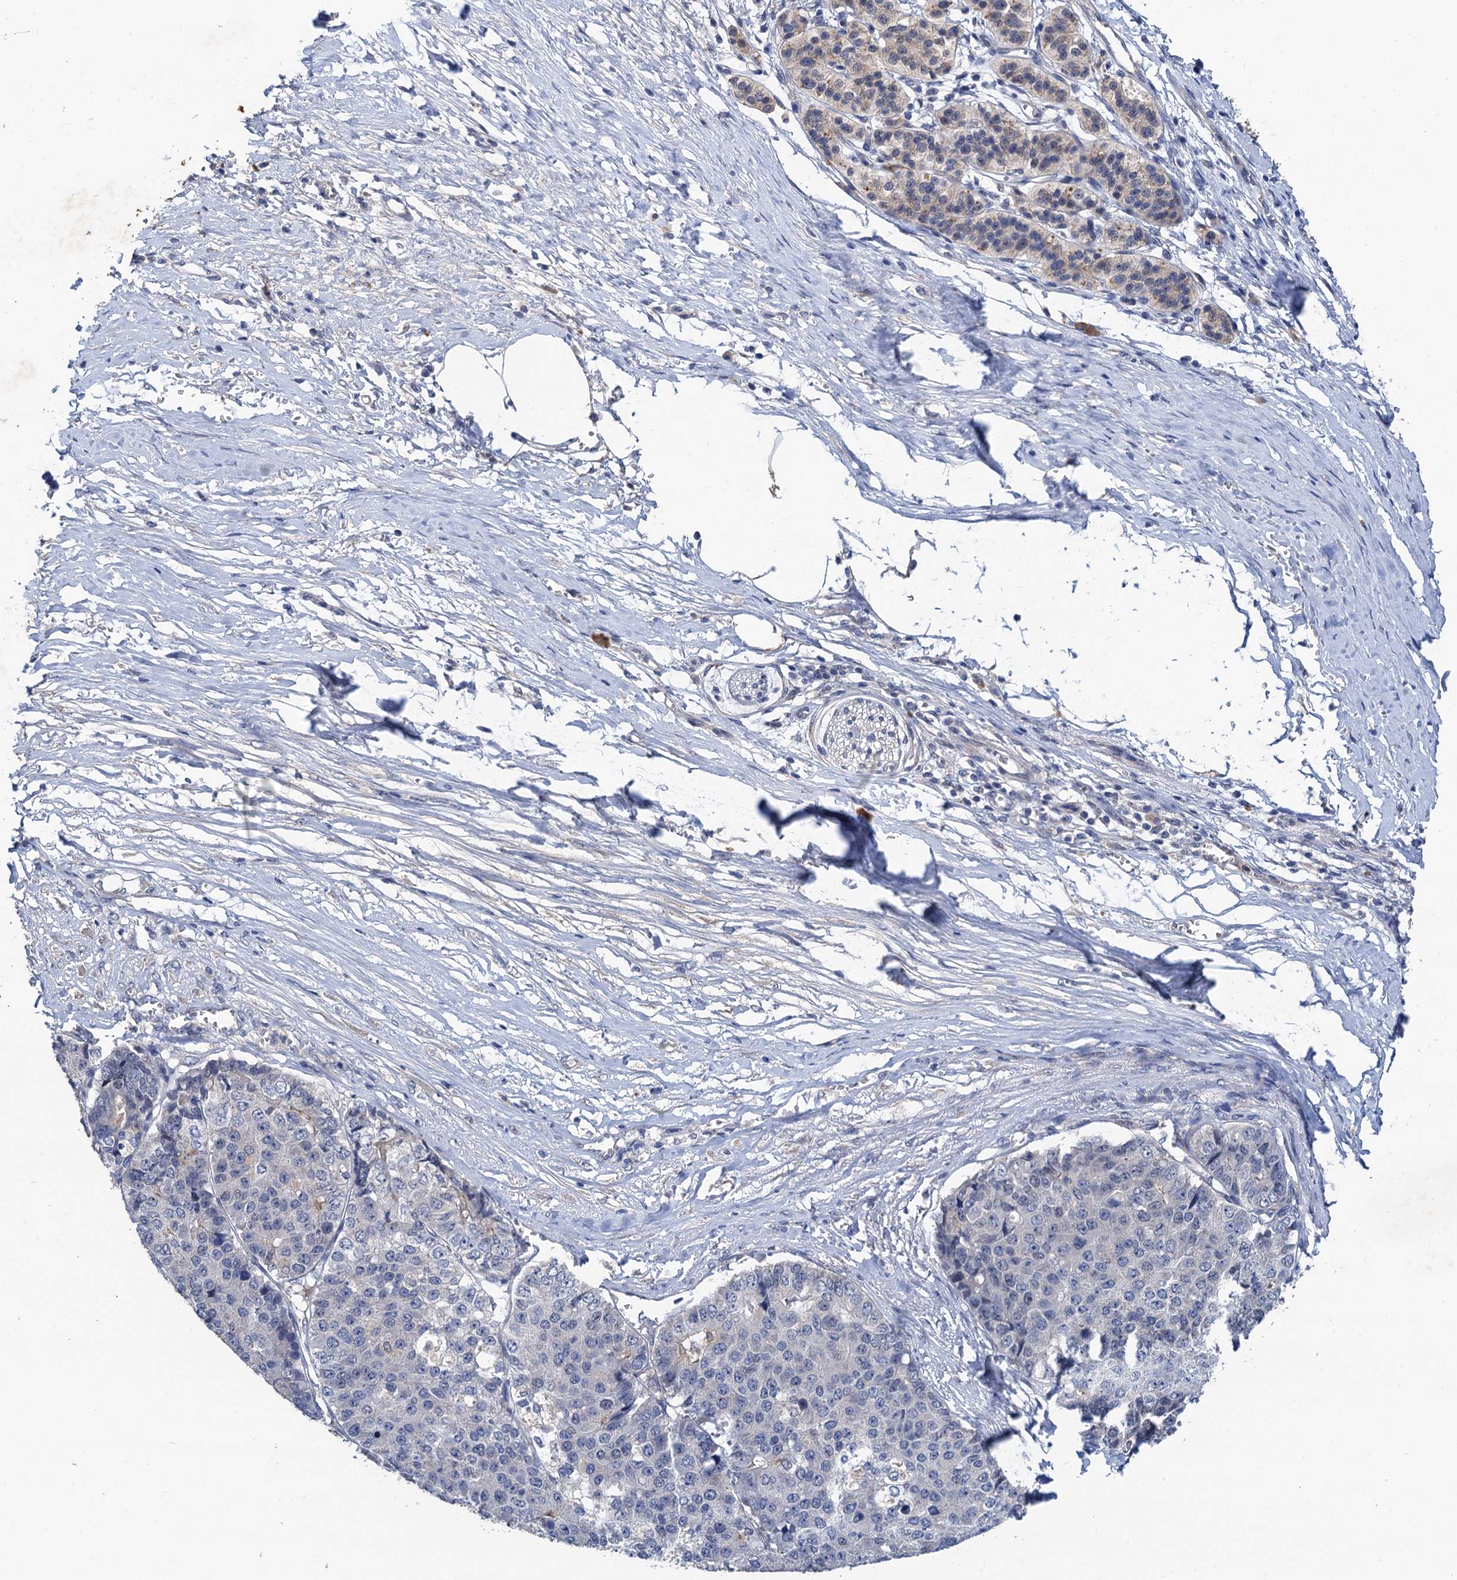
{"staining": {"intensity": "negative", "quantity": "none", "location": "none"}, "tissue": "pancreatic cancer", "cell_type": "Tumor cells", "image_type": "cancer", "snomed": [{"axis": "morphology", "description": "Adenocarcinoma, NOS"}, {"axis": "topography", "description": "Pancreas"}], "caption": "Photomicrograph shows no protein staining in tumor cells of pancreatic cancer (adenocarcinoma) tissue.", "gene": "TMEM39B", "patient": {"sex": "male", "age": 50}}